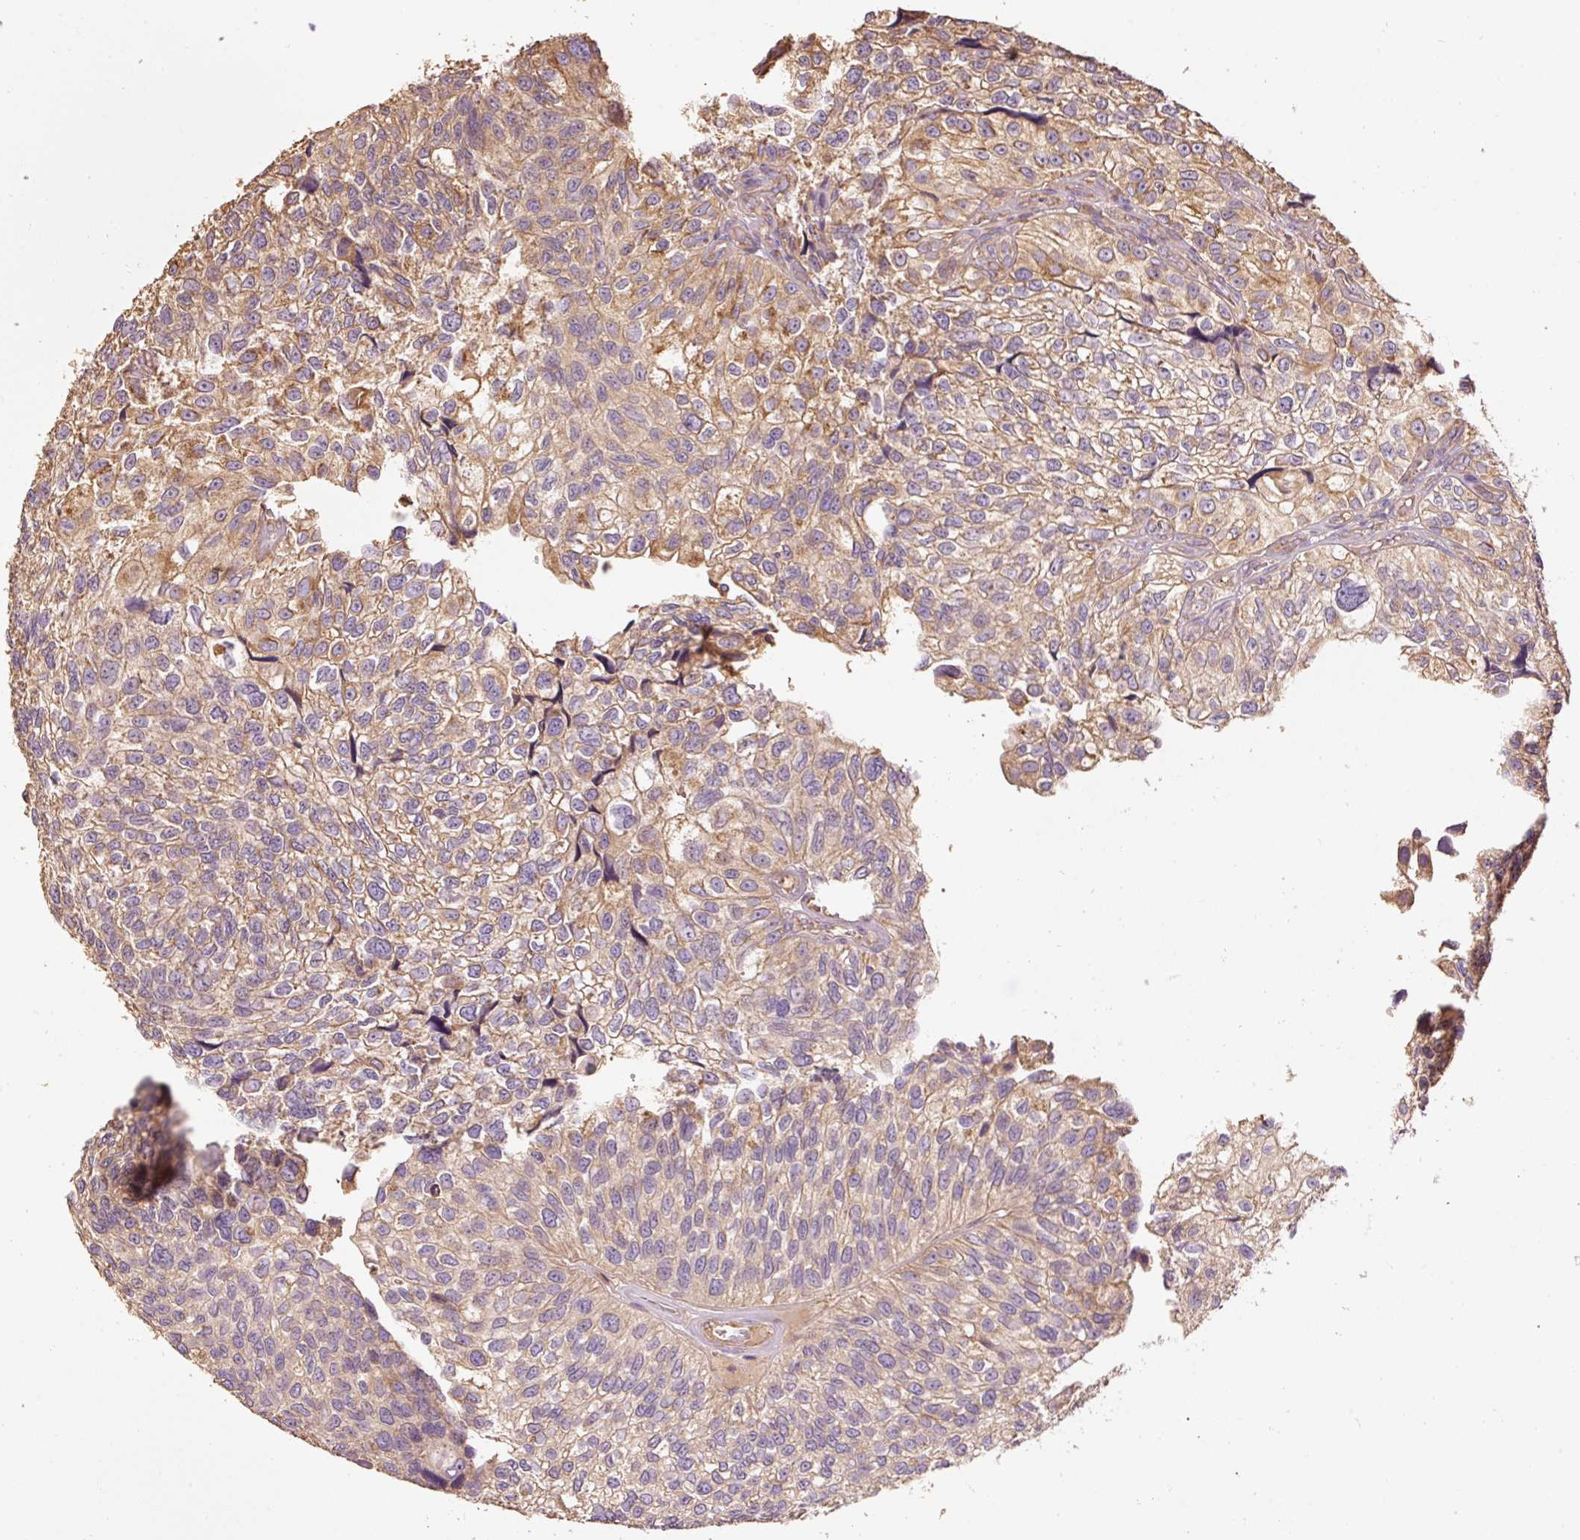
{"staining": {"intensity": "moderate", "quantity": ">75%", "location": "cytoplasmic/membranous"}, "tissue": "urothelial cancer", "cell_type": "Tumor cells", "image_type": "cancer", "snomed": [{"axis": "morphology", "description": "Urothelial carcinoma, NOS"}, {"axis": "topography", "description": "Urinary bladder"}], "caption": "An image of transitional cell carcinoma stained for a protein demonstrates moderate cytoplasmic/membranous brown staining in tumor cells. Nuclei are stained in blue.", "gene": "EFHC1", "patient": {"sex": "male", "age": 87}}